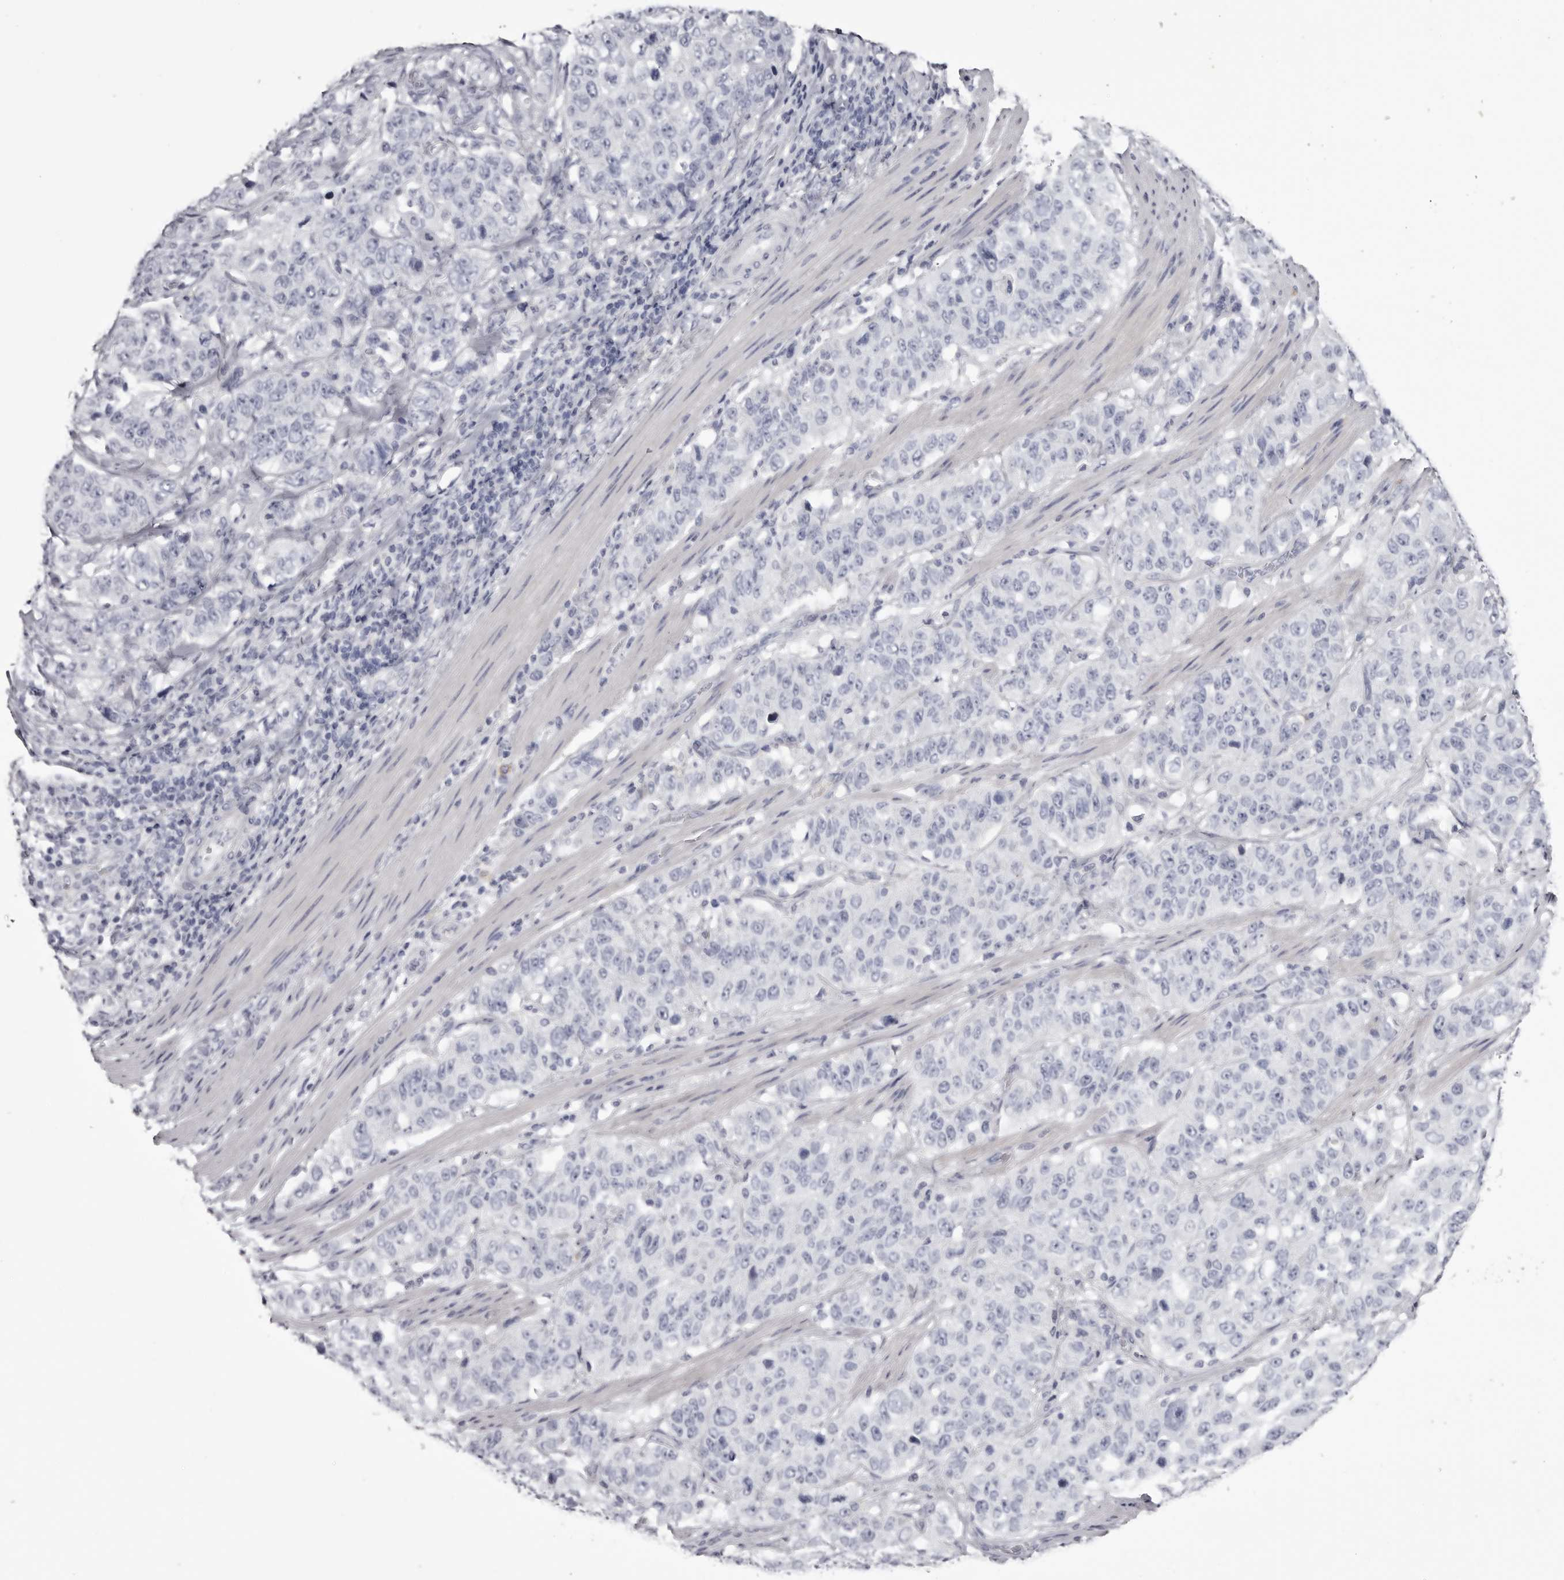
{"staining": {"intensity": "negative", "quantity": "none", "location": "none"}, "tissue": "stomach cancer", "cell_type": "Tumor cells", "image_type": "cancer", "snomed": [{"axis": "morphology", "description": "Adenocarcinoma, NOS"}, {"axis": "topography", "description": "Stomach"}], "caption": "Tumor cells are negative for brown protein staining in stomach adenocarcinoma.", "gene": "CA6", "patient": {"sex": "male", "age": 48}}